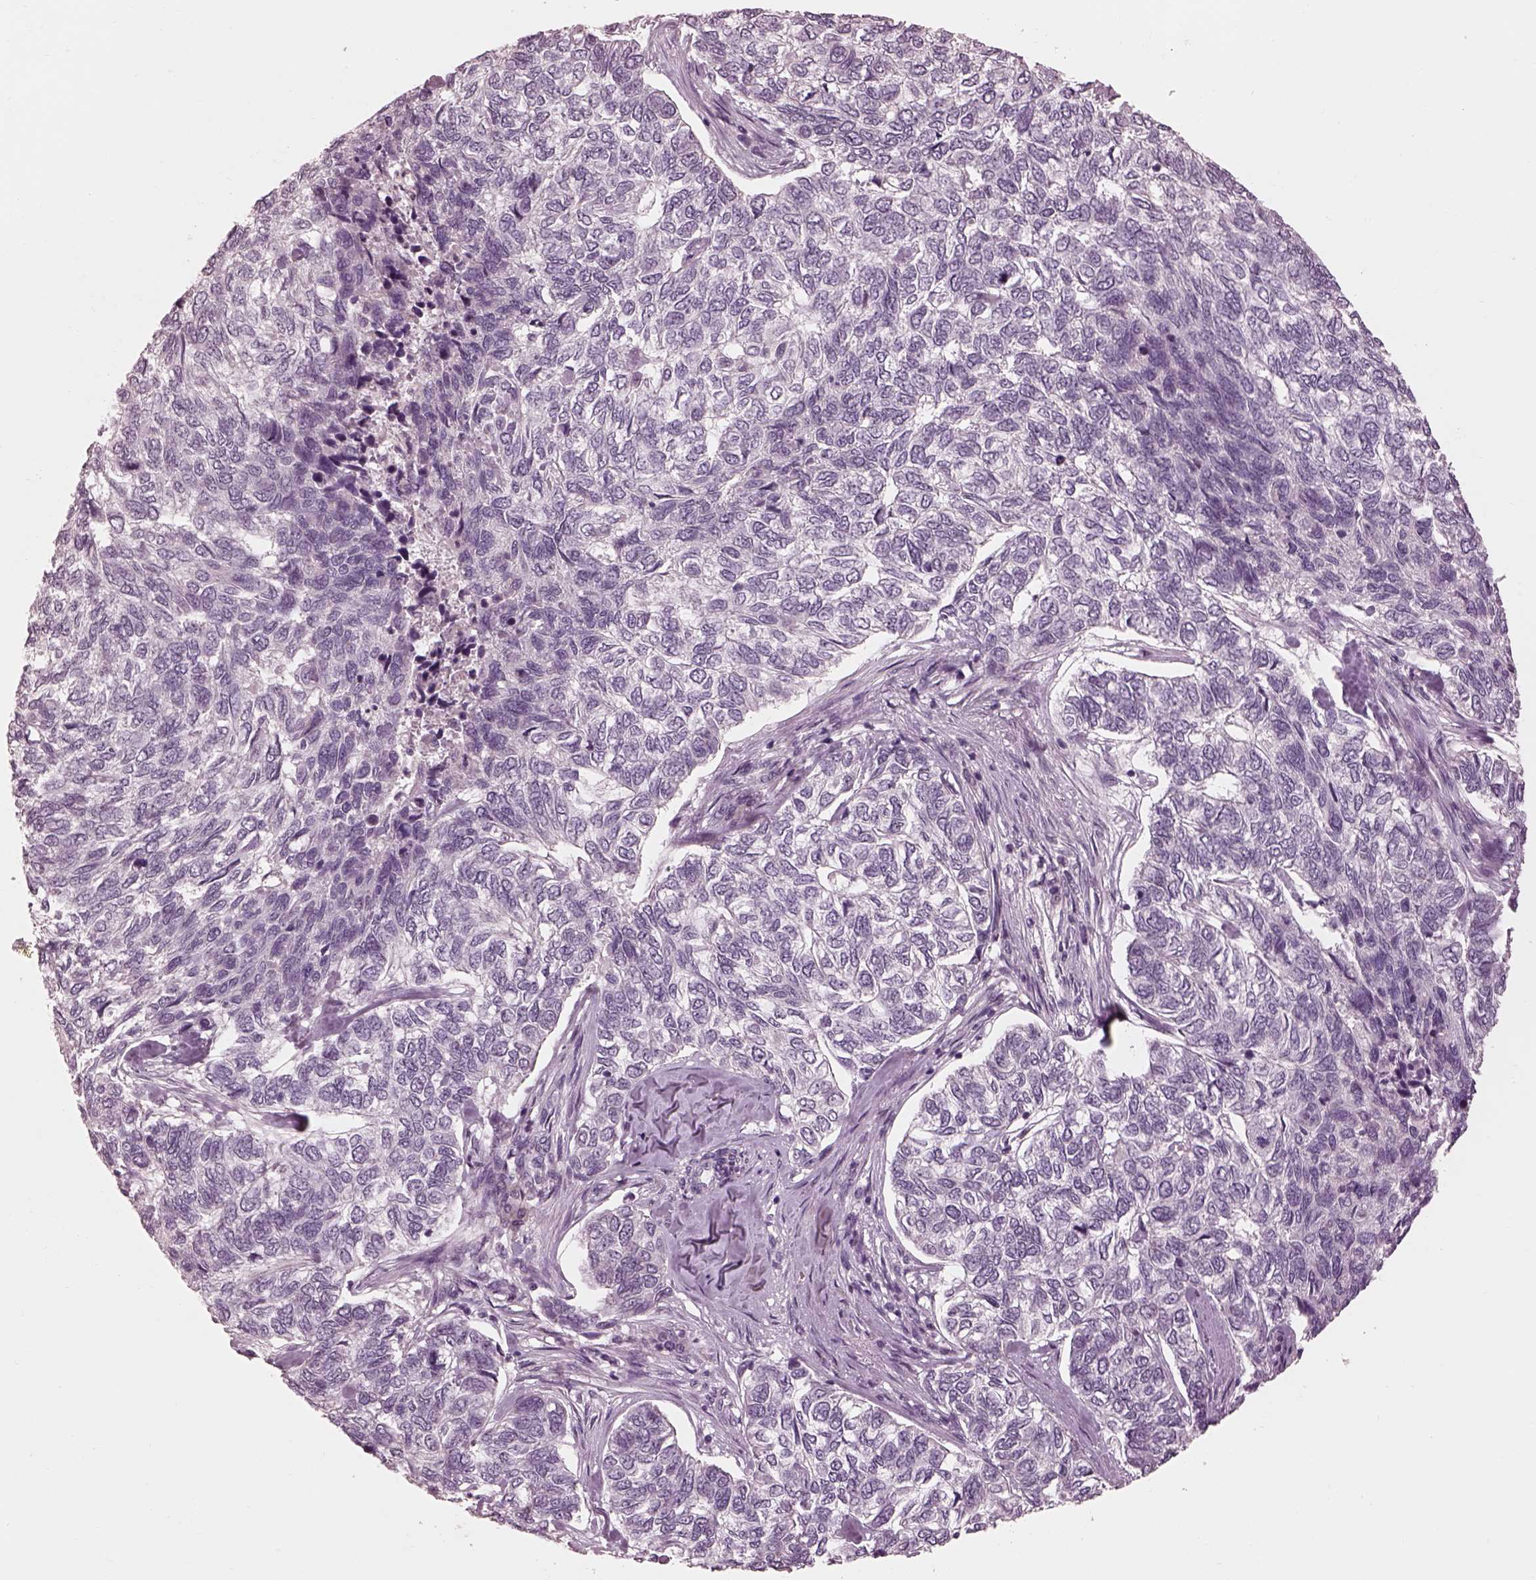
{"staining": {"intensity": "negative", "quantity": "none", "location": "none"}, "tissue": "skin cancer", "cell_type": "Tumor cells", "image_type": "cancer", "snomed": [{"axis": "morphology", "description": "Basal cell carcinoma"}, {"axis": "topography", "description": "Skin"}], "caption": "IHC photomicrograph of skin cancer stained for a protein (brown), which demonstrates no expression in tumor cells.", "gene": "KCNA2", "patient": {"sex": "female", "age": 65}}